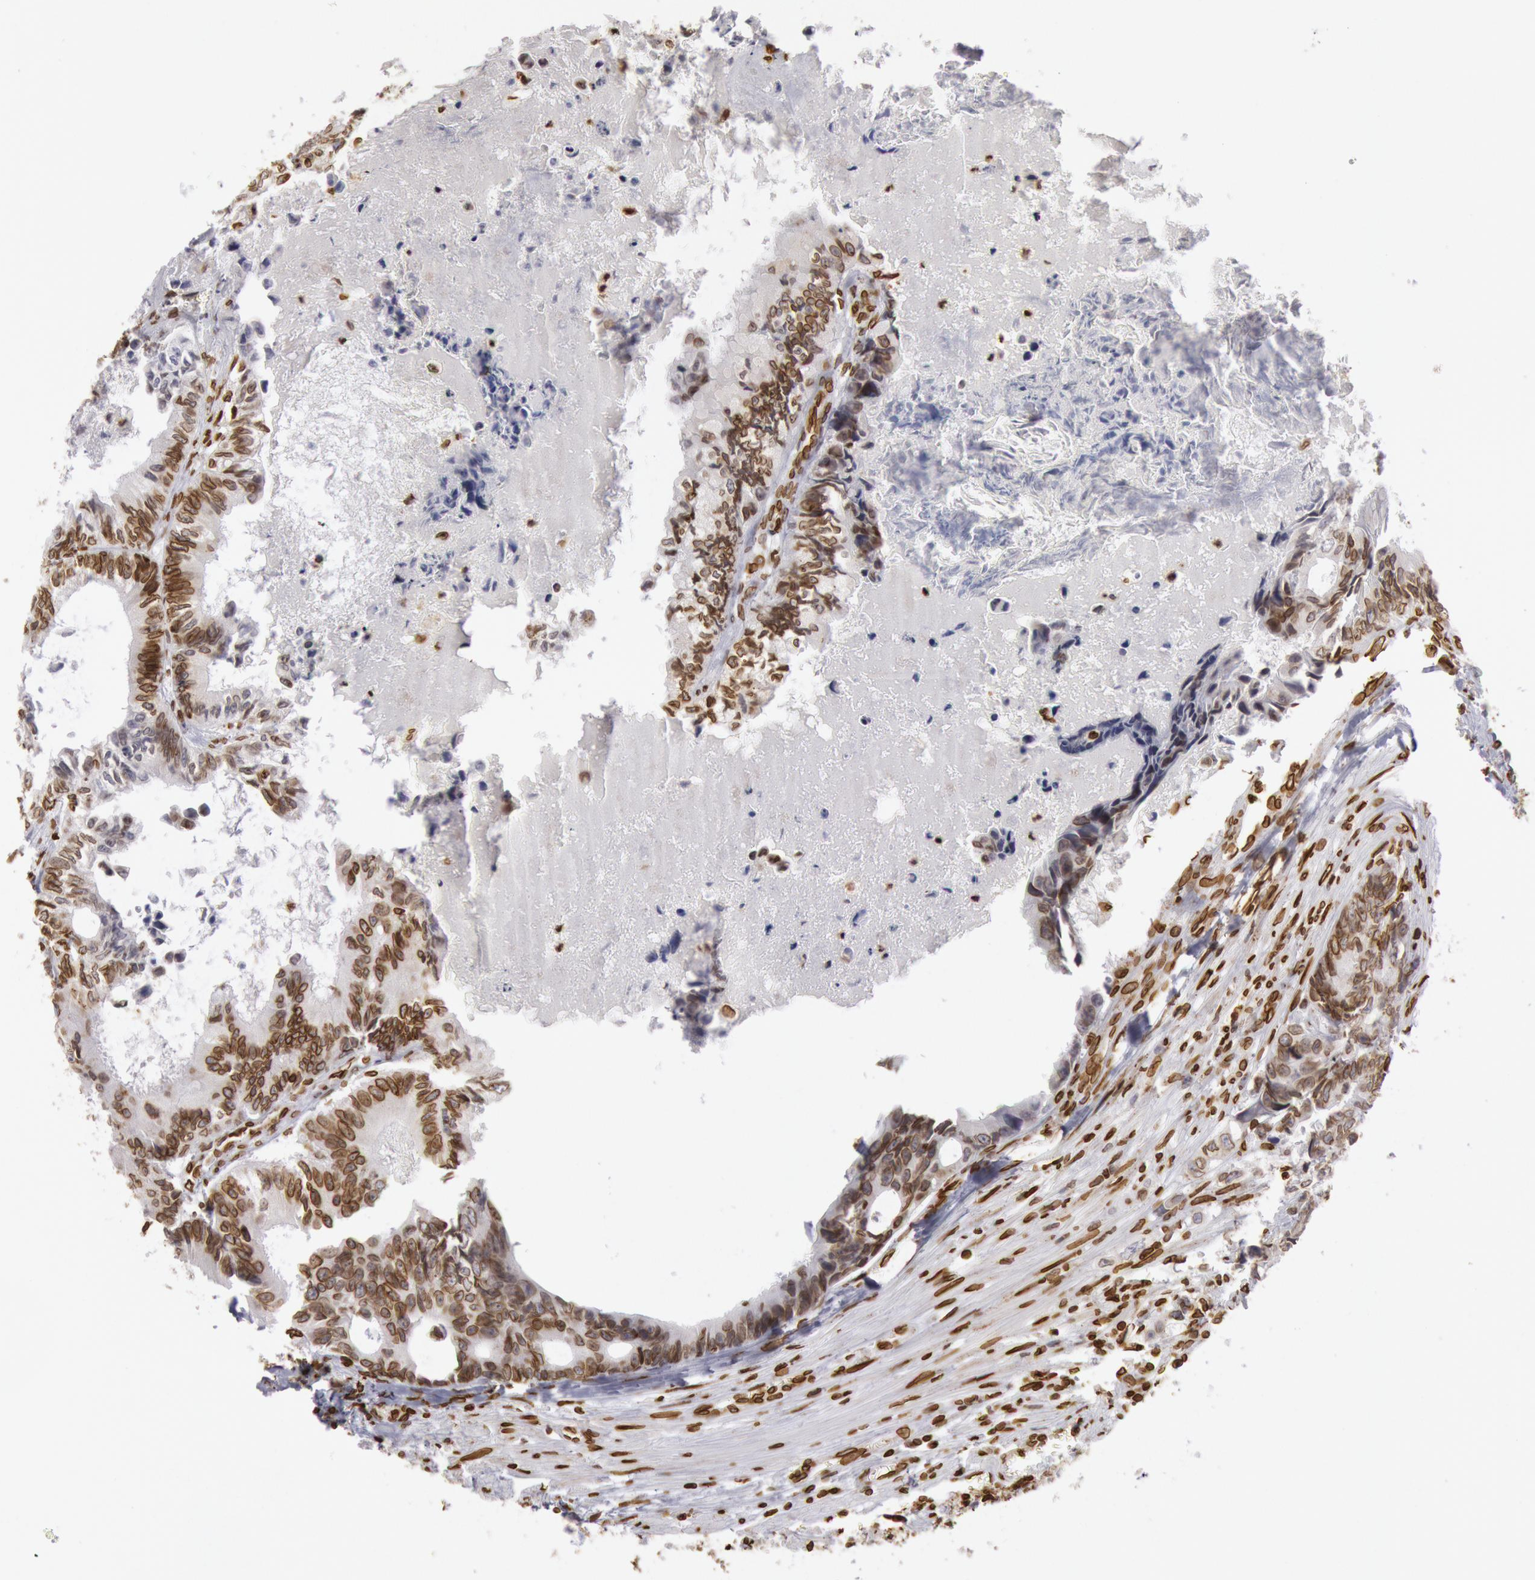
{"staining": {"intensity": "strong", "quantity": ">75%", "location": "nuclear"}, "tissue": "colorectal cancer", "cell_type": "Tumor cells", "image_type": "cancer", "snomed": [{"axis": "morphology", "description": "Adenocarcinoma, NOS"}, {"axis": "topography", "description": "Rectum"}], "caption": "This micrograph exhibits colorectal cancer stained with immunohistochemistry (IHC) to label a protein in brown. The nuclear of tumor cells show strong positivity for the protein. Nuclei are counter-stained blue.", "gene": "SUN2", "patient": {"sex": "female", "age": 98}}